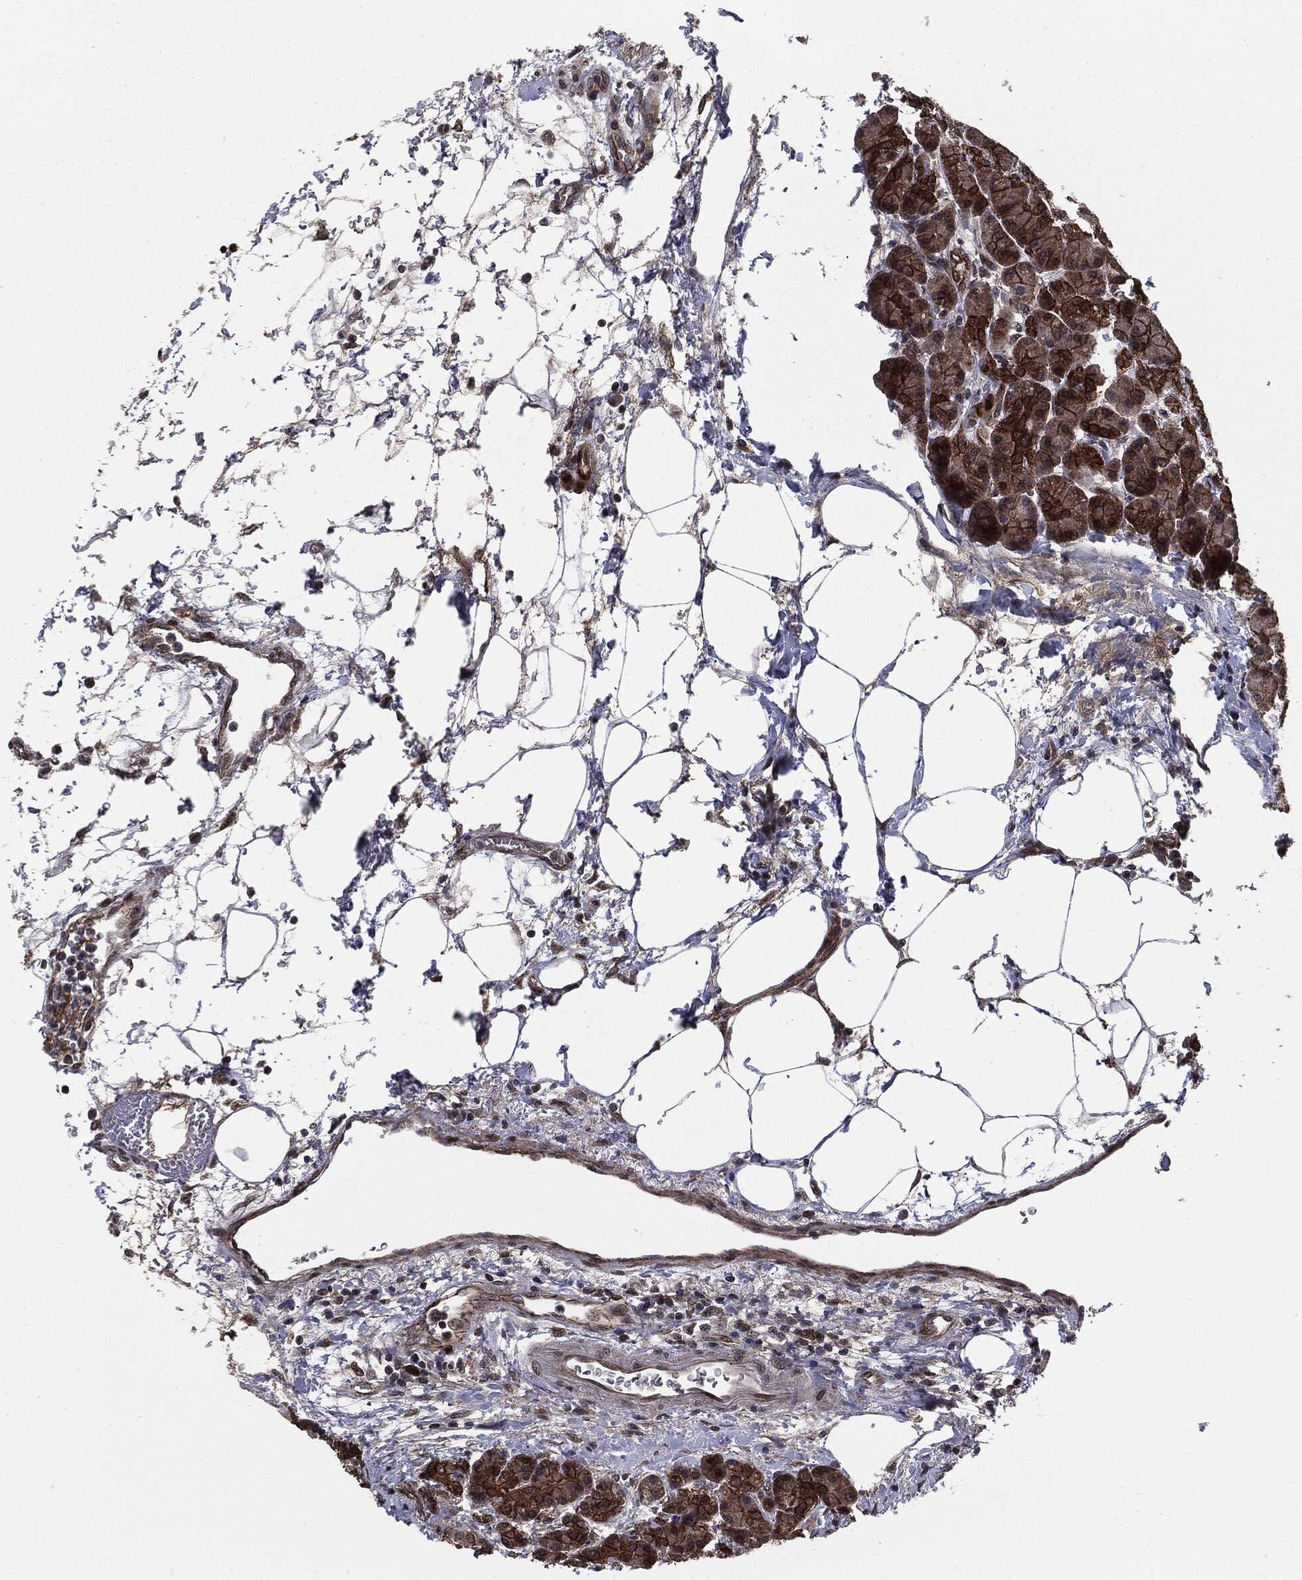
{"staining": {"intensity": "strong", "quantity": ">75%", "location": "cytoplasmic/membranous"}, "tissue": "pancreas", "cell_type": "Exocrine glandular cells", "image_type": "normal", "snomed": [{"axis": "morphology", "description": "Normal tissue, NOS"}, {"axis": "topography", "description": "Pancreas"}], "caption": "Immunohistochemical staining of benign human pancreas displays >75% levels of strong cytoplasmic/membranous protein positivity in approximately >75% of exocrine glandular cells.", "gene": "PTPA", "patient": {"sex": "female", "age": 63}}